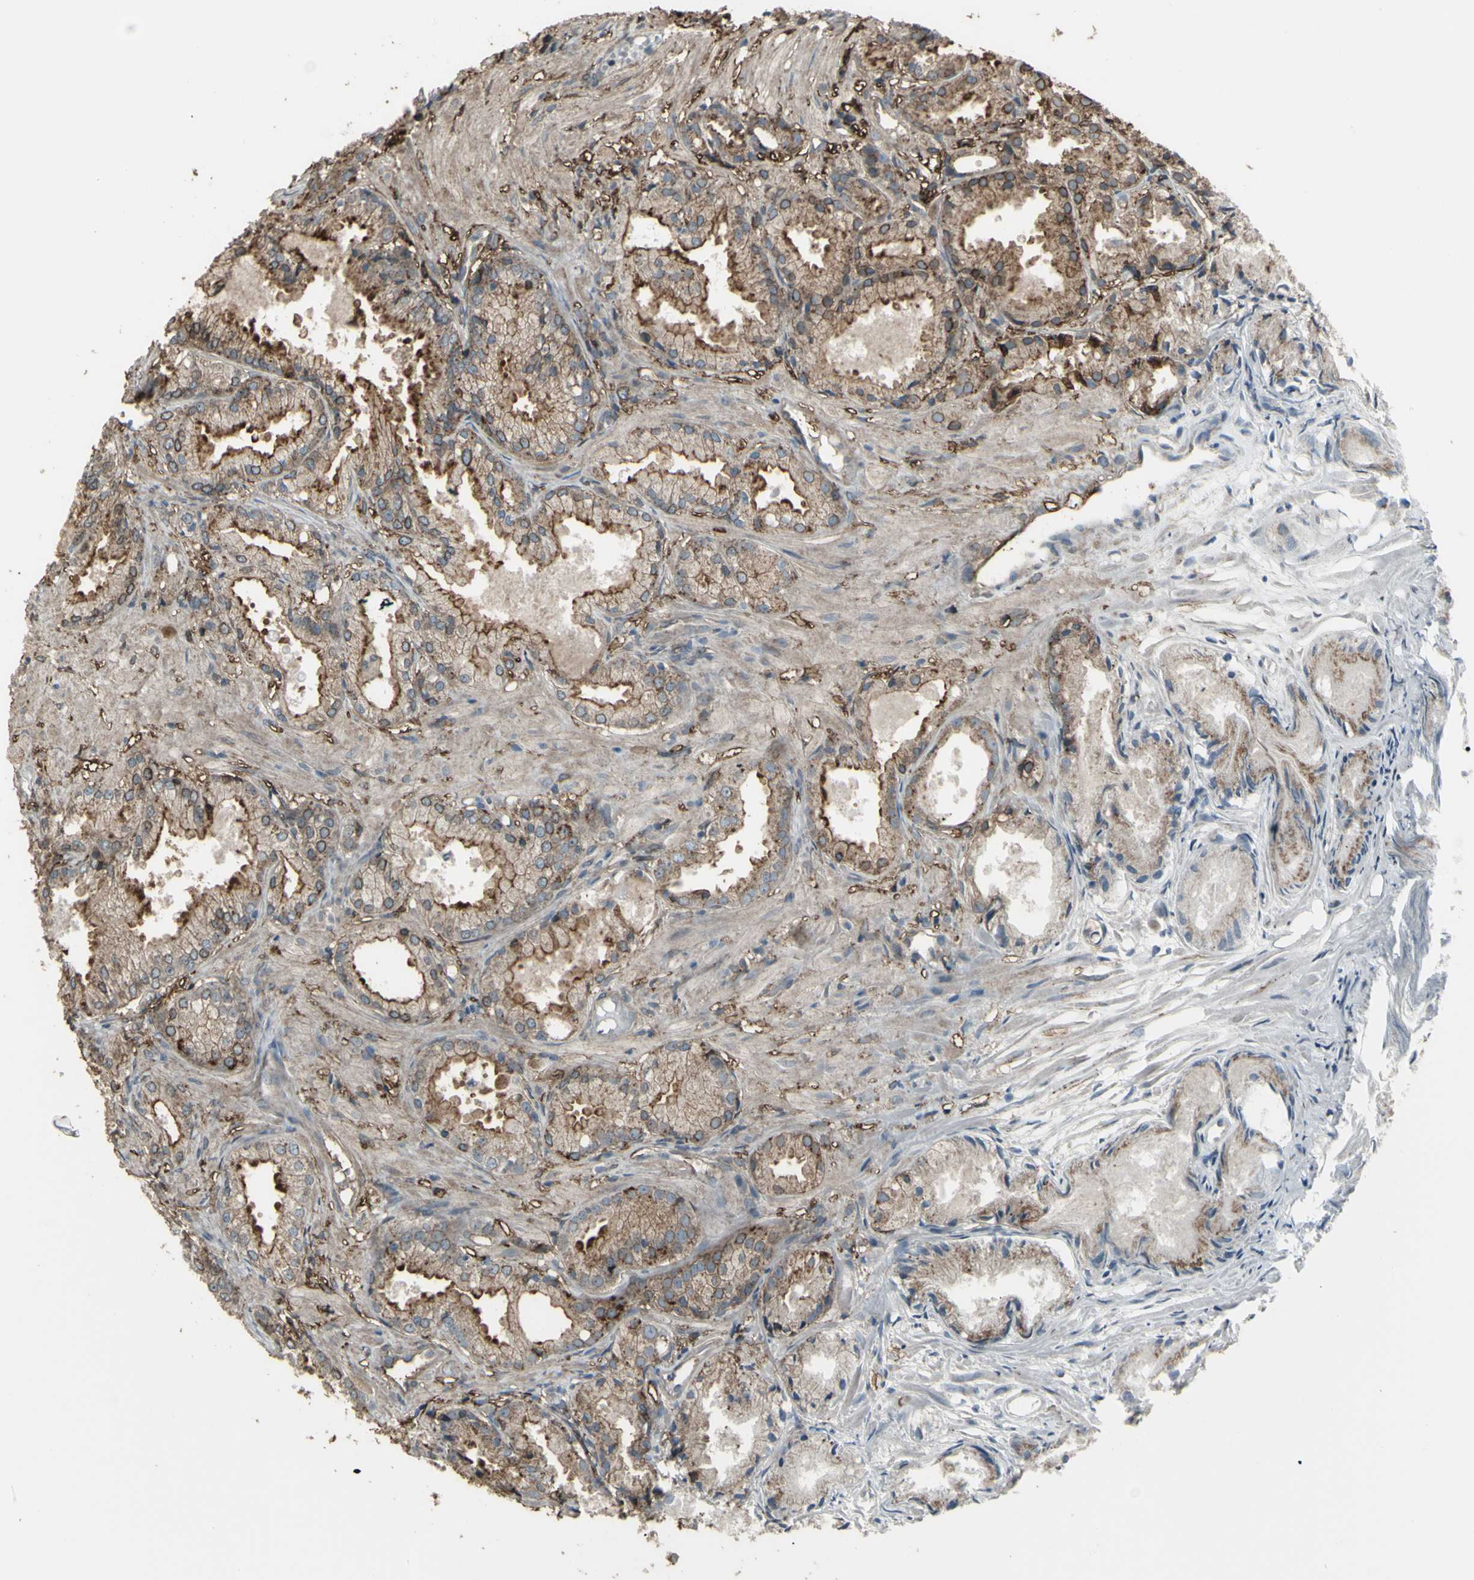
{"staining": {"intensity": "moderate", "quantity": "25%-75%", "location": "cytoplasmic/membranous"}, "tissue": "prostate cancer", "cell_type": "Tumor cells", "image_type": "cancer", "snomed": [{"axis": "morphology", "description": "Adenocarcinoma, Low grade"}, {"axis": "topography", "description": "Prostate"}], "caption": "IHC (DAB (3,3'-diaminobenzidine)) staining of adenocarcinoma (low-grade) (prostate) demonstrates moderate cytoplasmic/membranous protein expression in about 25%-75% of tumor cells.", "gene": "SMO", "patient": {"sex": "male", "age": 72}}